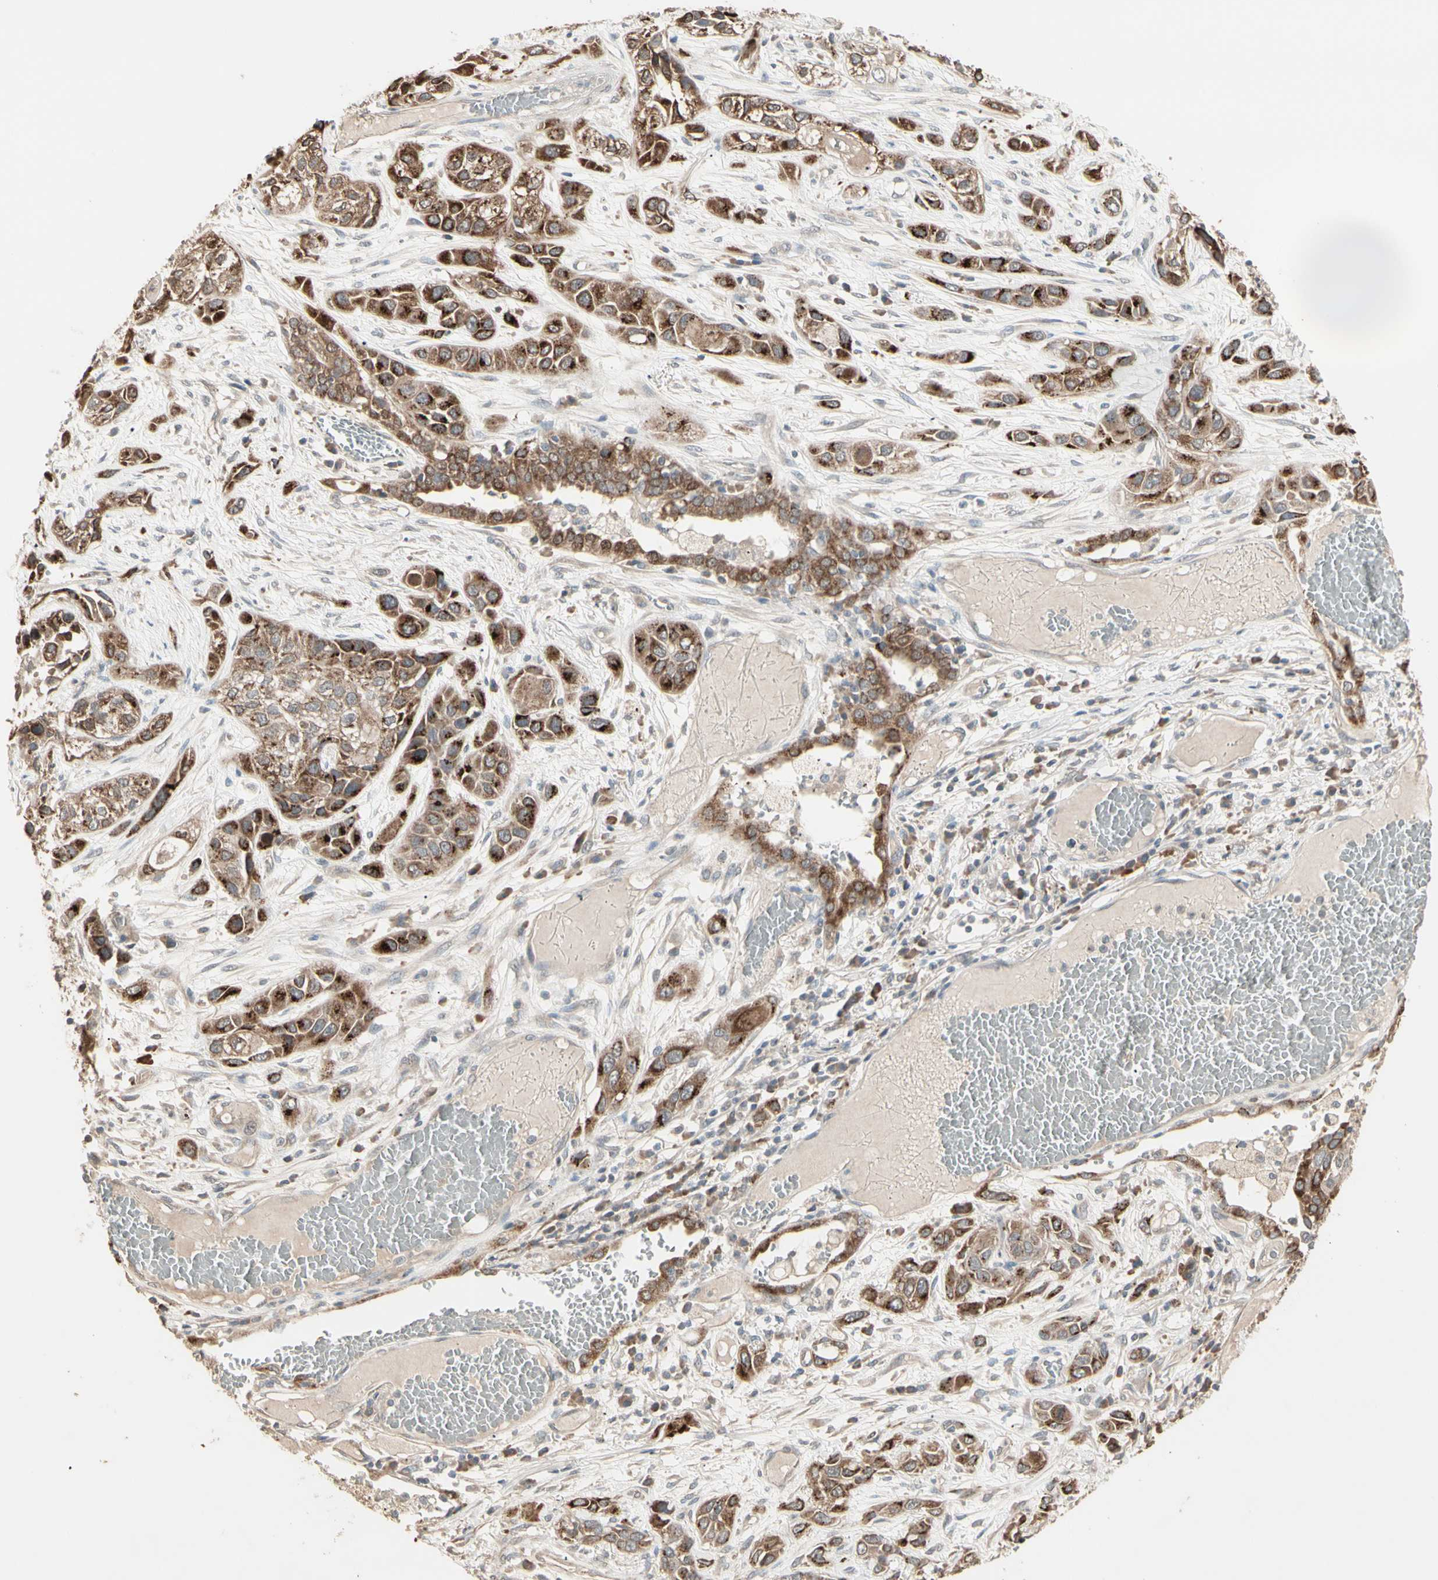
{"staining": {"intensity": "strong", "quantity": ">75%", "location": "cytoplasmic/membranous"}, "tissue": "lung cancer", "cell_type": "Tumor cells", "image_type": "cancer", "snomed": [{"axis": "morphology", "description": "Squamous cell carcinoma, NOS"}, {"axis": "topography", "description": "Lung"}], "caption": "This photomicrograph displays immunohistochemistry staining of human lung cancer (squamous cell carcinoma), with high strong cytoplasmic/membranous staining in approximately >75% of tumor cells.", "gene": "GALNT3", "patient": {"sex": "male", "age": 71}}